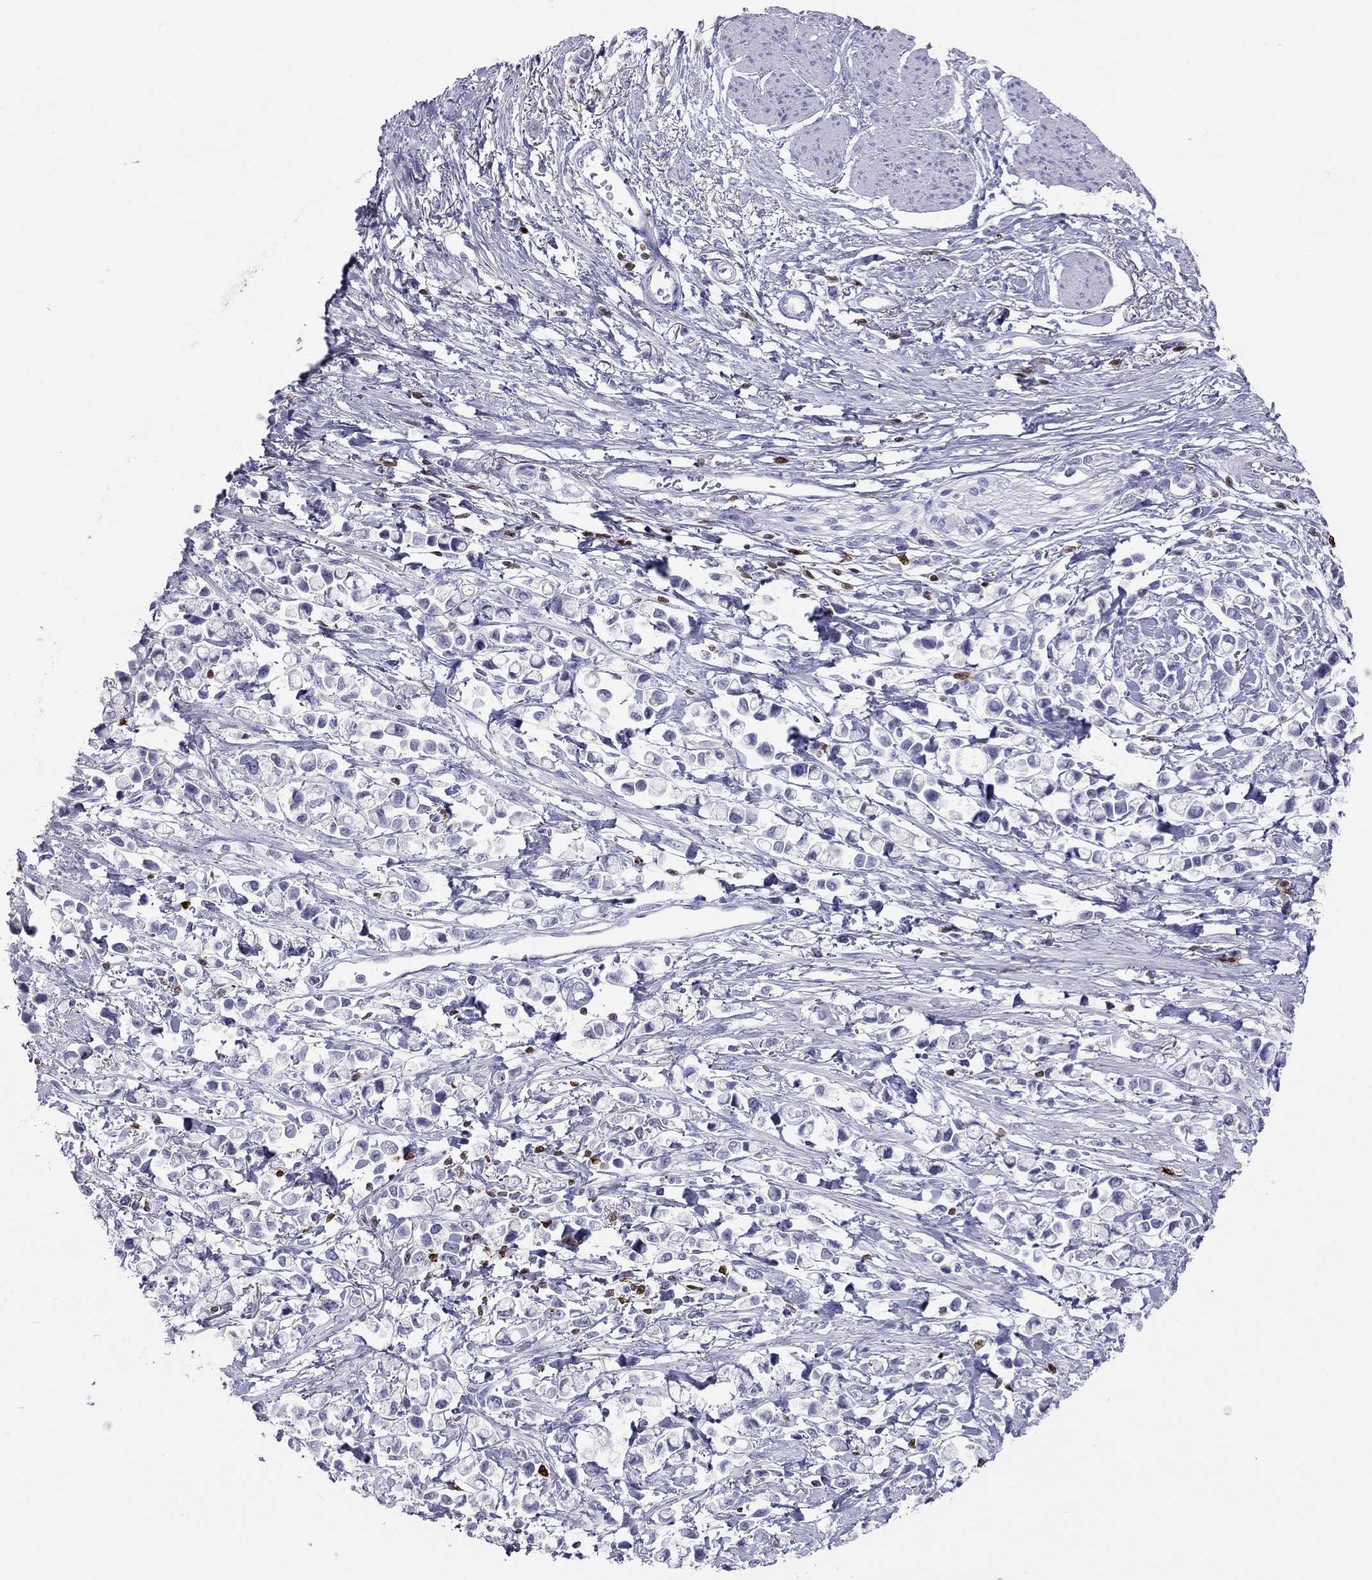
{"staining": {"intensity": "negative", "quantity": "none", "location": "none"}, "tissue": "stomach cancer", "cell_type": "Tumor cells", "image_type": "cancer", "snomed": [{"axis": "morphology", "description": "Adenocarcinoma, NOS"}, {"axis": "topography", "description": "Stomach"}], "caption": "Human stomach cancer stained for a protein using IHC reveals no positivity in tumor cells.", "gene": "SH2D2A", "patient": {"sex": "female", "age": 81}}